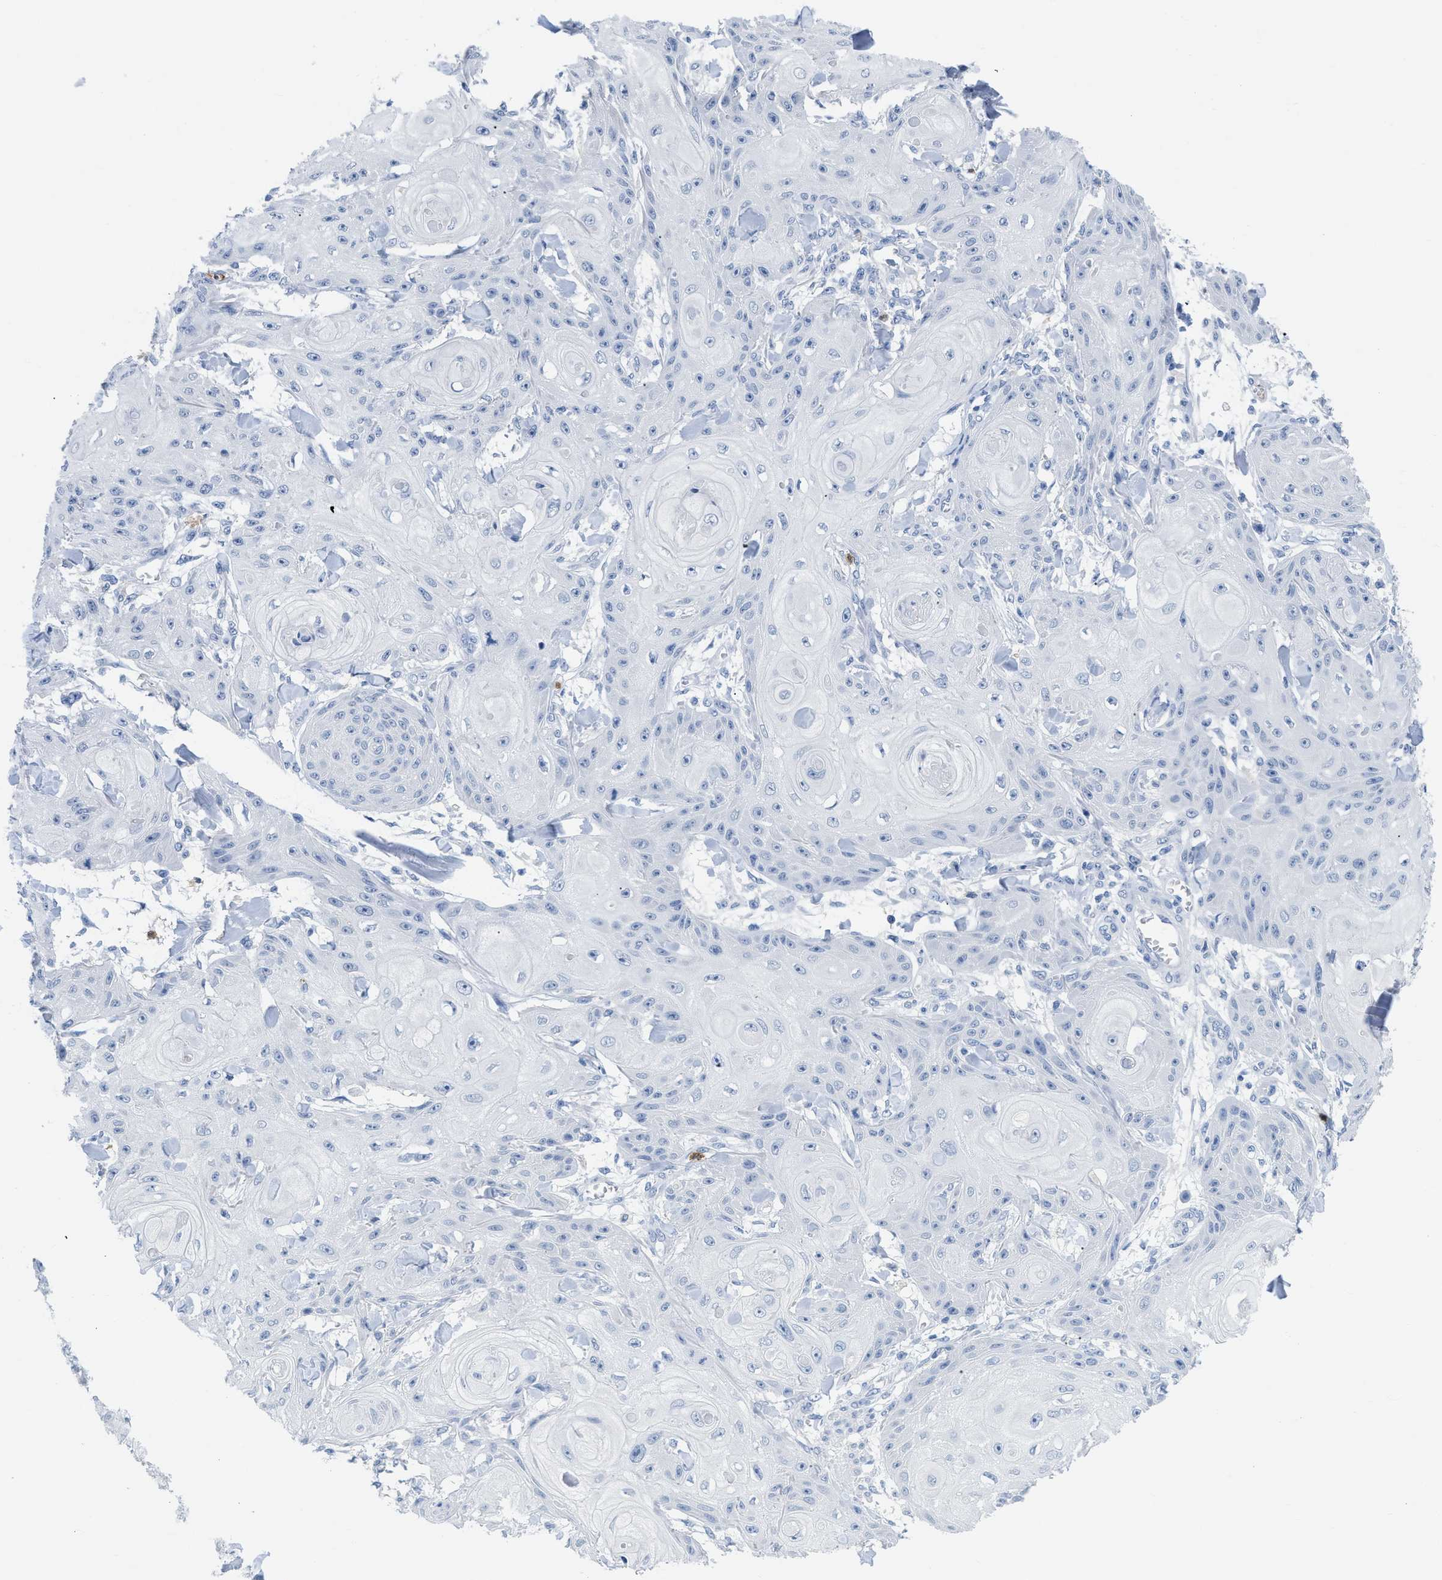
{"staining": {"intensity": "negative", "quantity": "none", "location": "none"}, "tissue": "skin cancer", "cell_type": "Tumor cells", "image_type": "cancer", "snomed": [{"axis": "morphology", "description": "Squamous cell carcinoma, NOS"}, {"axis": "topography", "description": "Skin"}], "caption": "Immunohistochemistry (IHC) of skin cancer shows no staining in tumor cells. (Brightfield microscopy of DAB (3,3'-diaminobenzidine) immunohistochemistry (IHC) at high magnification).", "gene": "CR1", "patient": {"sex": "male", "age": 74}}